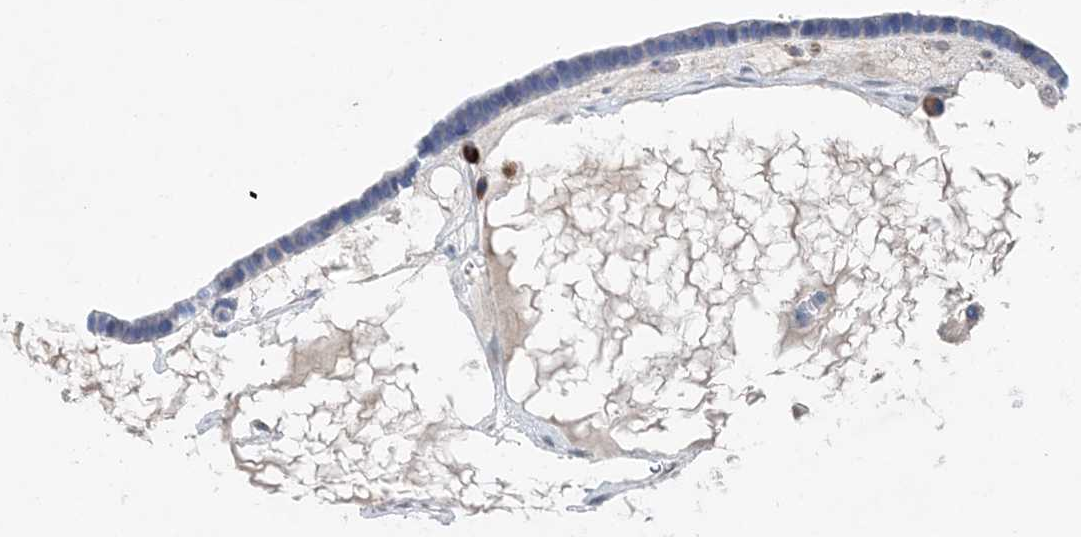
{"staining": {"intensity": "negative", "quantity": "none", "location": "none"}, "tissue": "ovarian cancer", "cell_type": "Tumor cells", "image_type": "cancer", "snomed": [{"axis": "morphology", "description": "Cystadenocarcinoma, serous, NOS"}, {"axis": "topography", "description": "Ovary"}], "caption": "There is no significant expression in tumor cells of ovarian serous cystadenocarcinoma.", "gene": "PFN2", "patient": {"sex": "female", "age": 56}}